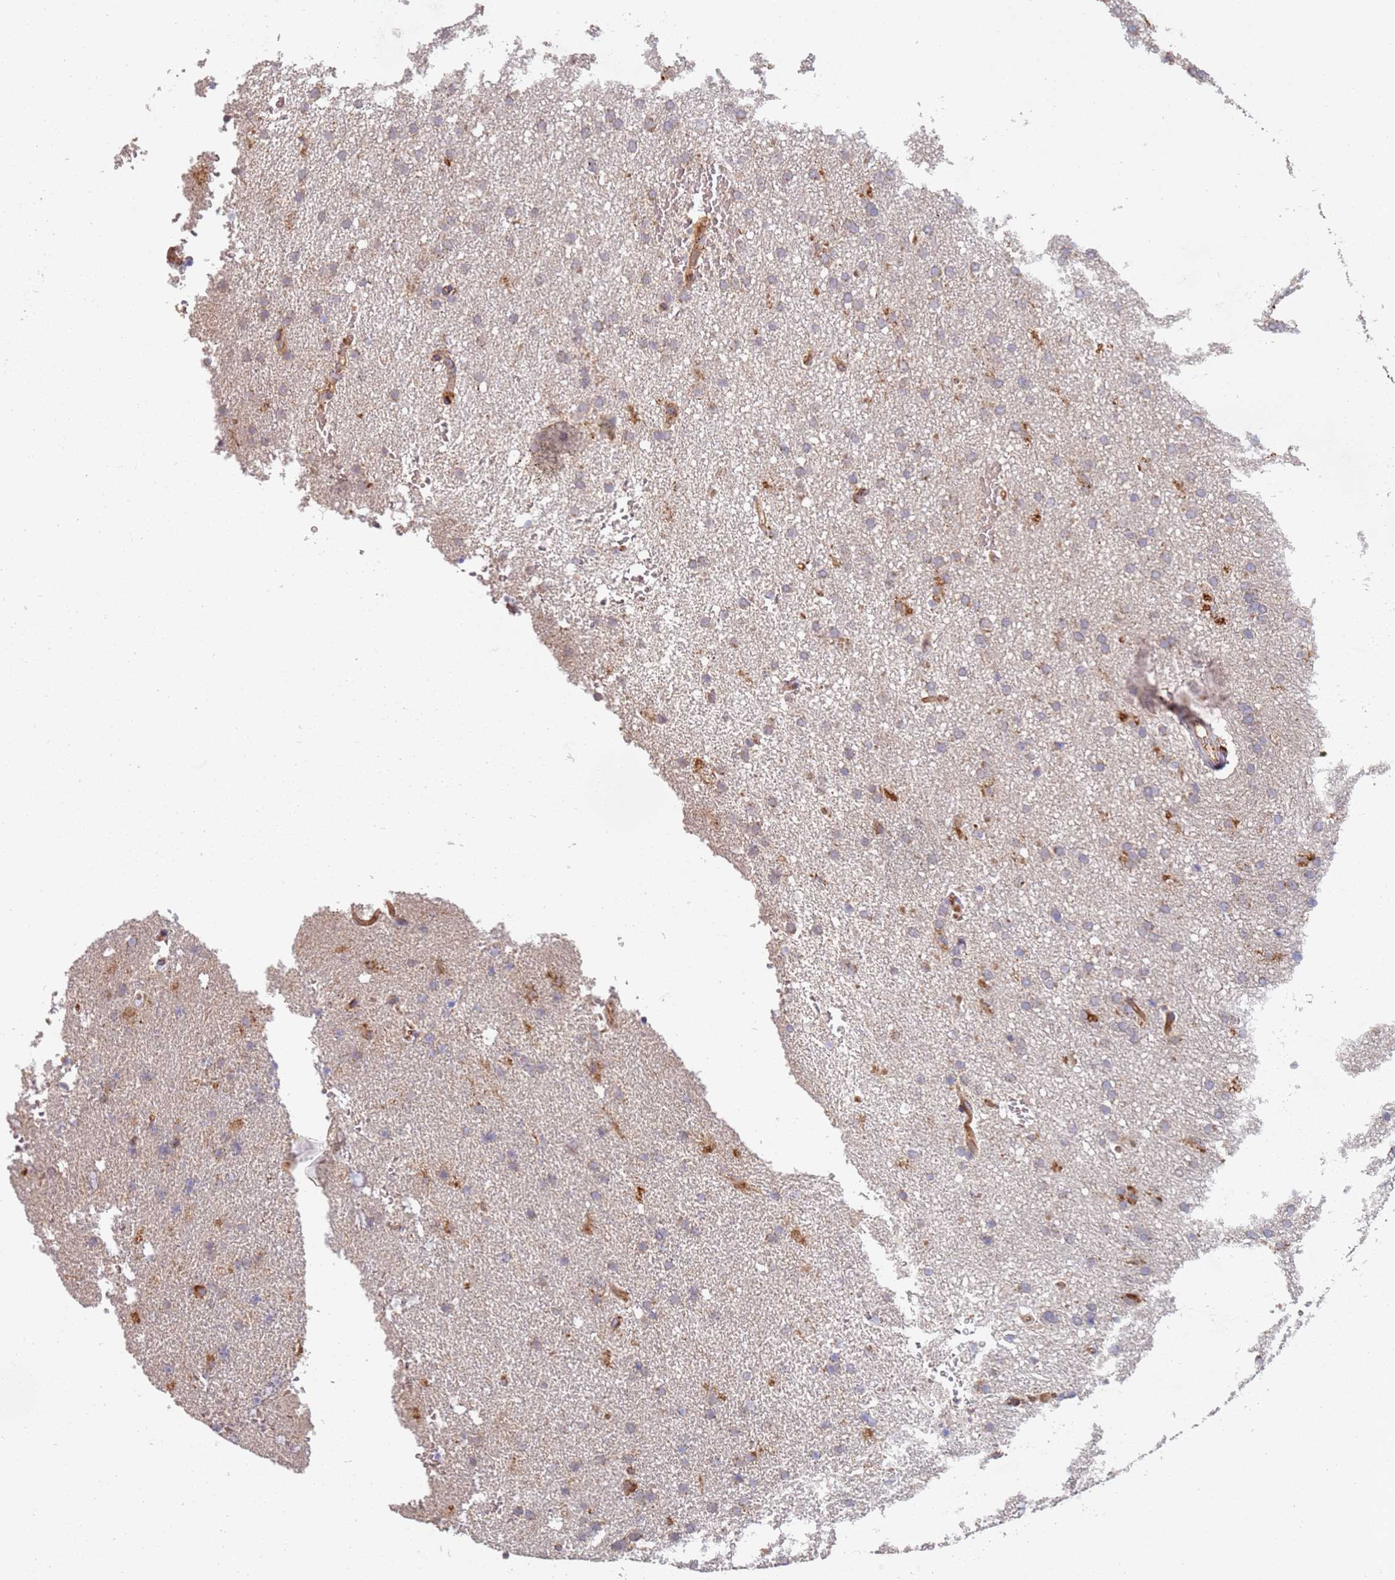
{"staining": {"intensity": "weak", "quantity": "25%-75%", "location": "cytoplasmic/membranous"}, "tissue": "glioma", "cell_type": "Tumor cells", "image_type": "cancer", "snomed": [{"axis": "morphology", "description": "Glioma, malignant, High grade"}, {"axis": "topography", "description": "Brain"}], "caption": "Malignant glioma (high-grade) stained with a brown dye reveals weak cytoplasmic/membranous positive positivity in about 25%-75% of tumor cells.", "gene": "ABCB6", "patient": {"sex": "male", "age": 72}}